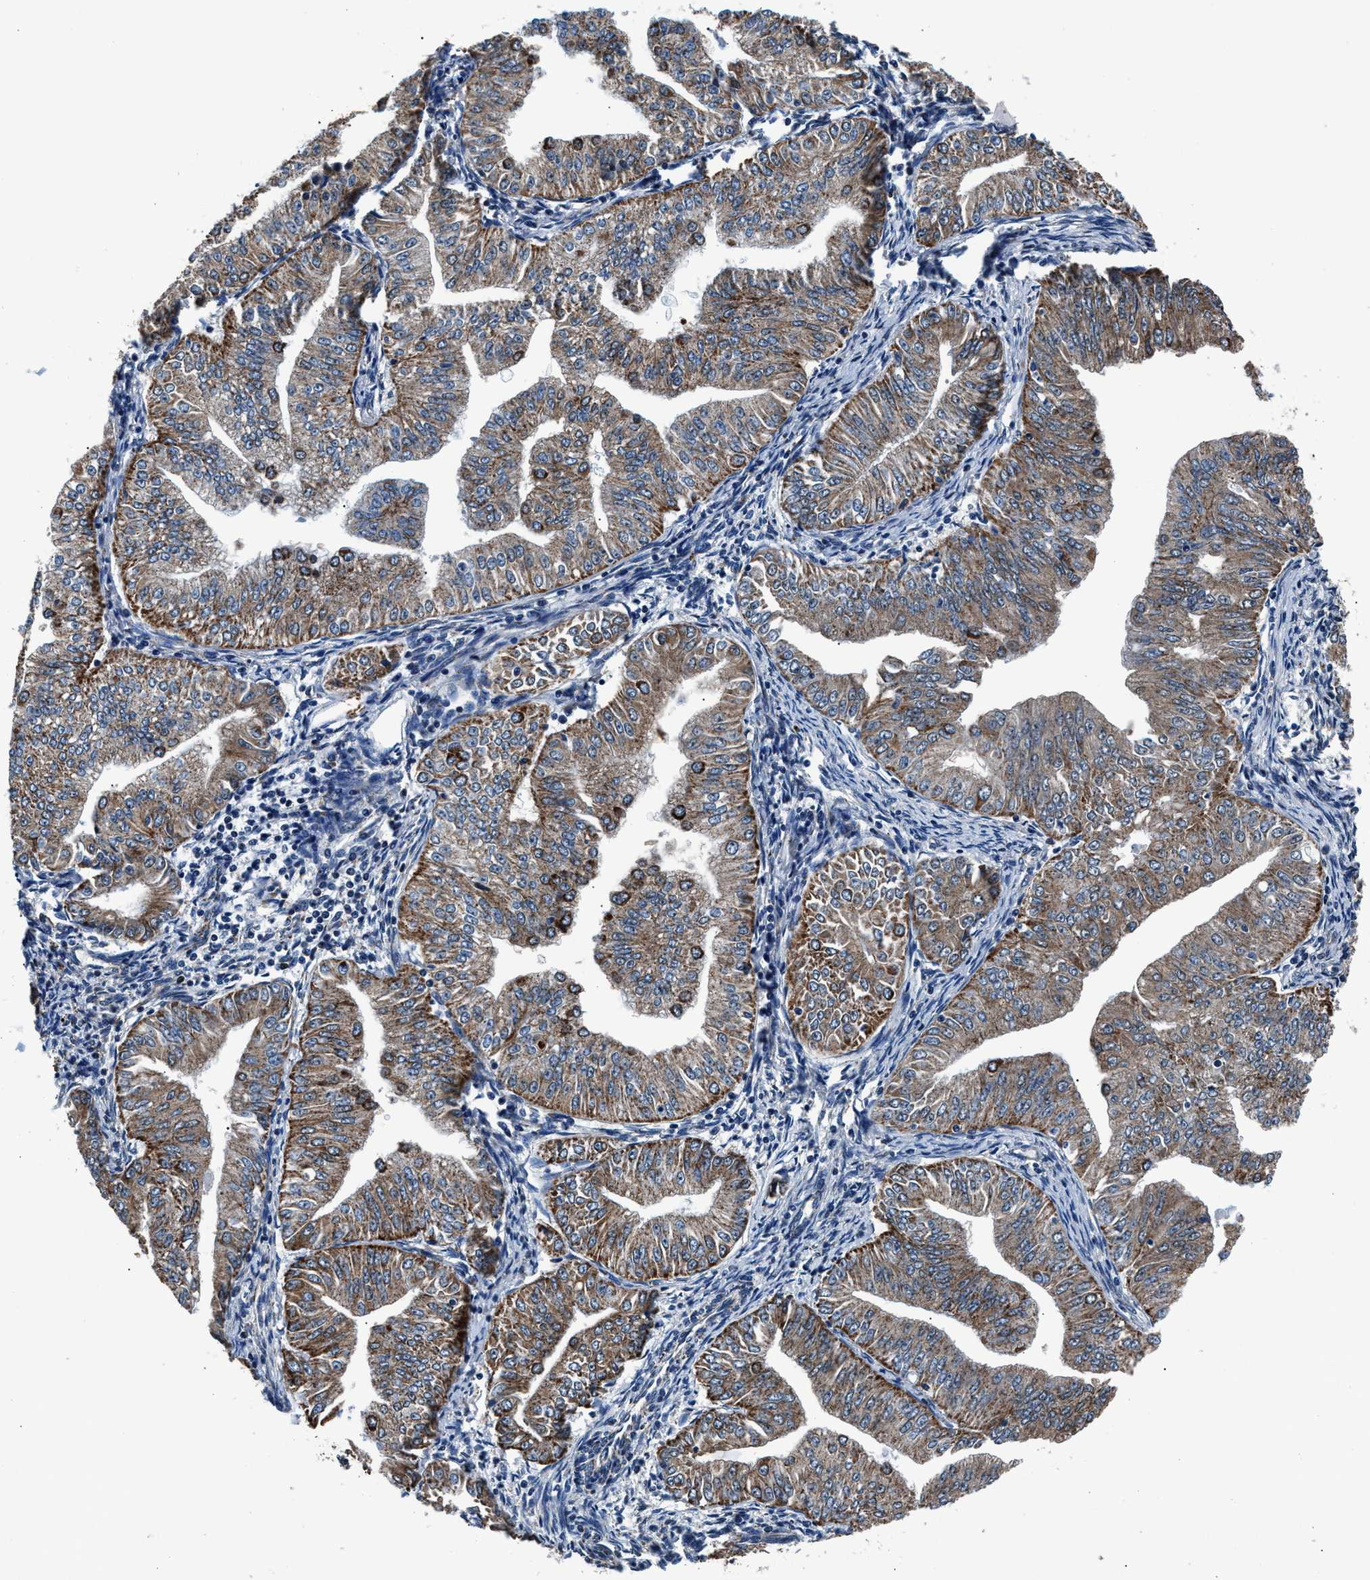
{"staining": {"intensity": "moderate", "quantity": ">75%", "location": "cytoplasmic/membranous"}, "tissue": "endometrial cancer", "cell_type": "Tumor cells", "image_type": "cancer", "snomed": [{"axis": "morphology", "description": "Normal tissue, NOS"}, {"axis": "morphology", "description": "Adenocarcinoma, NOS"}, {"axis": "topography", "description": "Endometrium"}], "caption": "Adenocarcinoma (endometrial) was stained to show a protein in brown. There is medium levels of moderate cytoplasmic/membranous positivity in about >75% of tumor cells.", "gene": "HIBADH", "patient": {"sex": "female", "age": 53}}